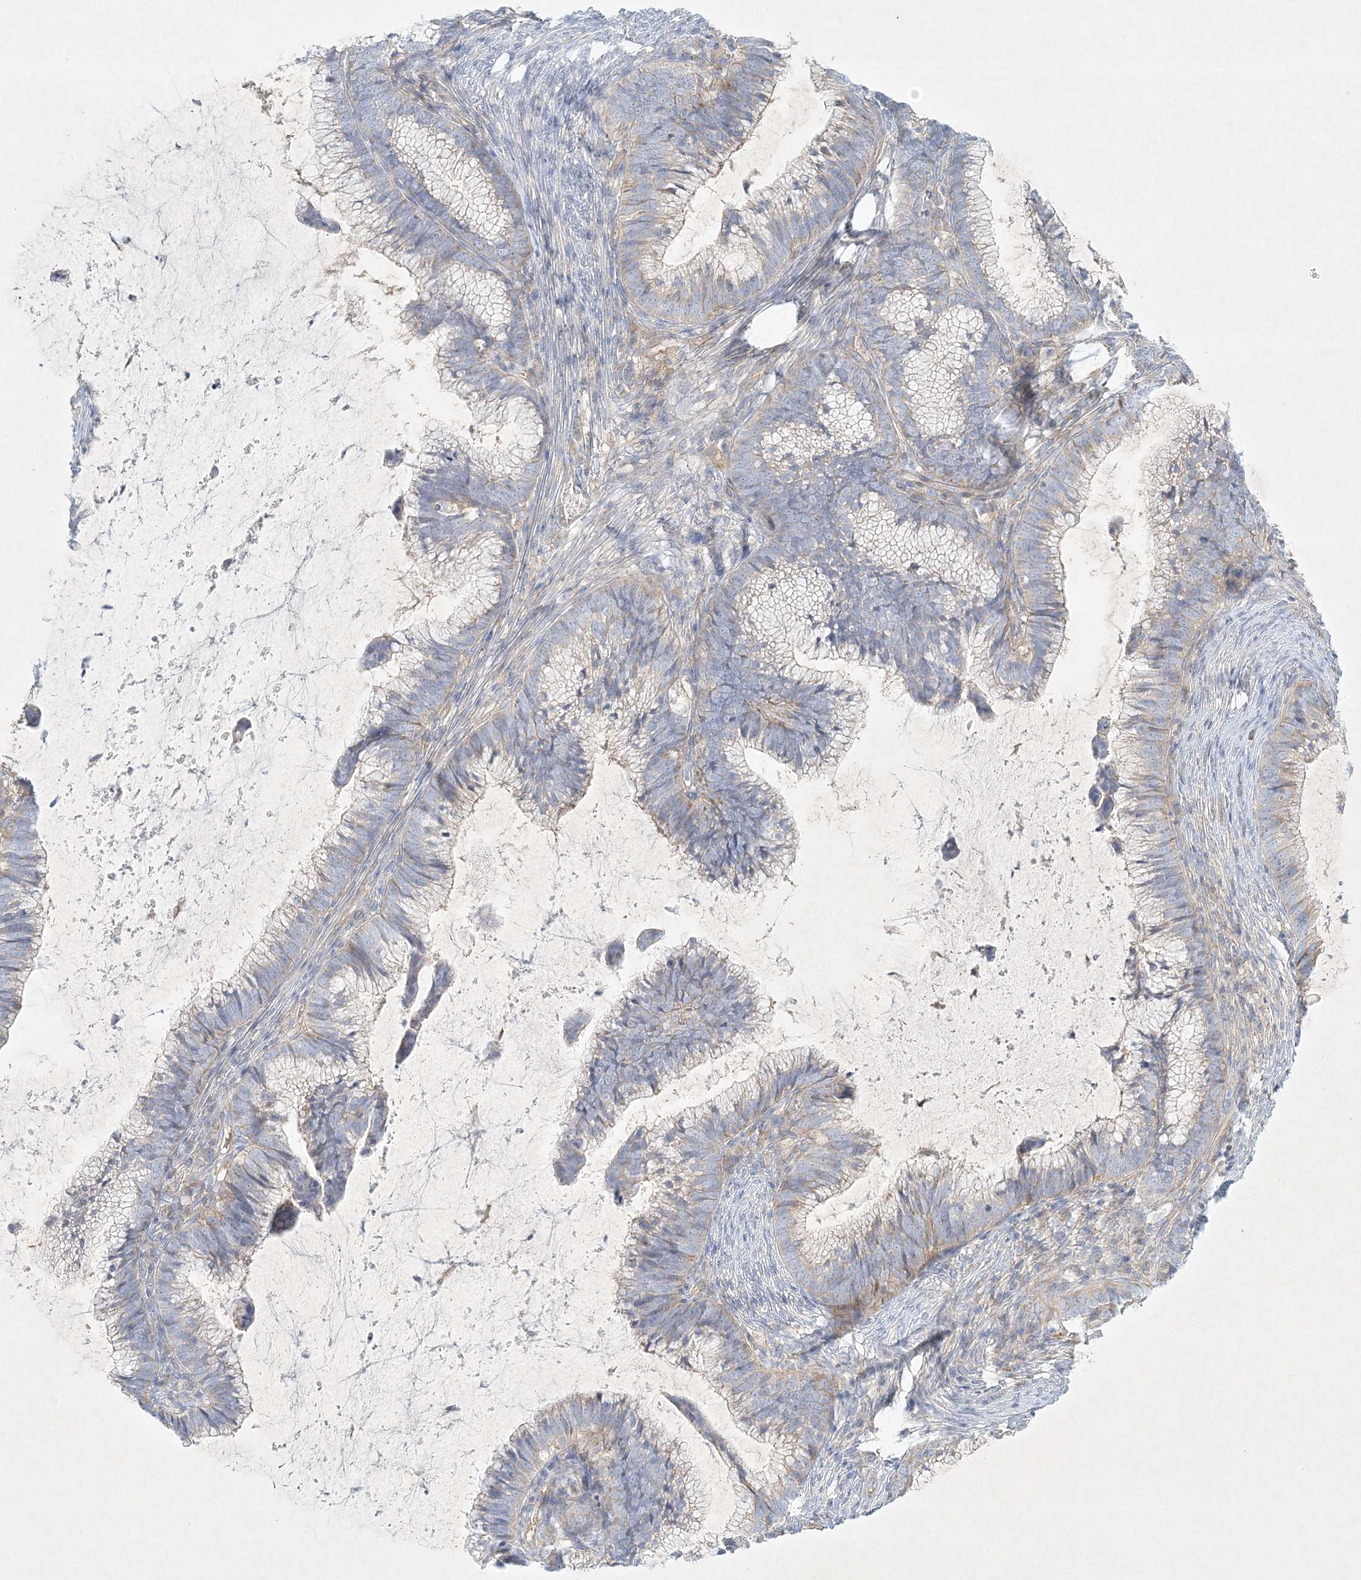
{"staining": {"intensity": "negative", "quantity": "none", "location": "none"}, "tissue": "cervical cancer", "cell_type": "Tumor cells", "image_type": "cancer", "snomed": [{"axis": "morphology", "description": "Adenocarcinoma, NOS"}, {"axis": "topography", "description": "Cervix"}], "caption": "High magnification brightfield microscopy of cervical cancer stained with DAB (brown) and counterstained with hematoxylin (blue): tumor cells show no significant expression. (DAB (3,3'-diaminobenzidine) immunohistochemistry (IHC) with hematoxylin counter stain).", "gene": "STK11IP", "patient": {"sex": "female", "age": 36}}